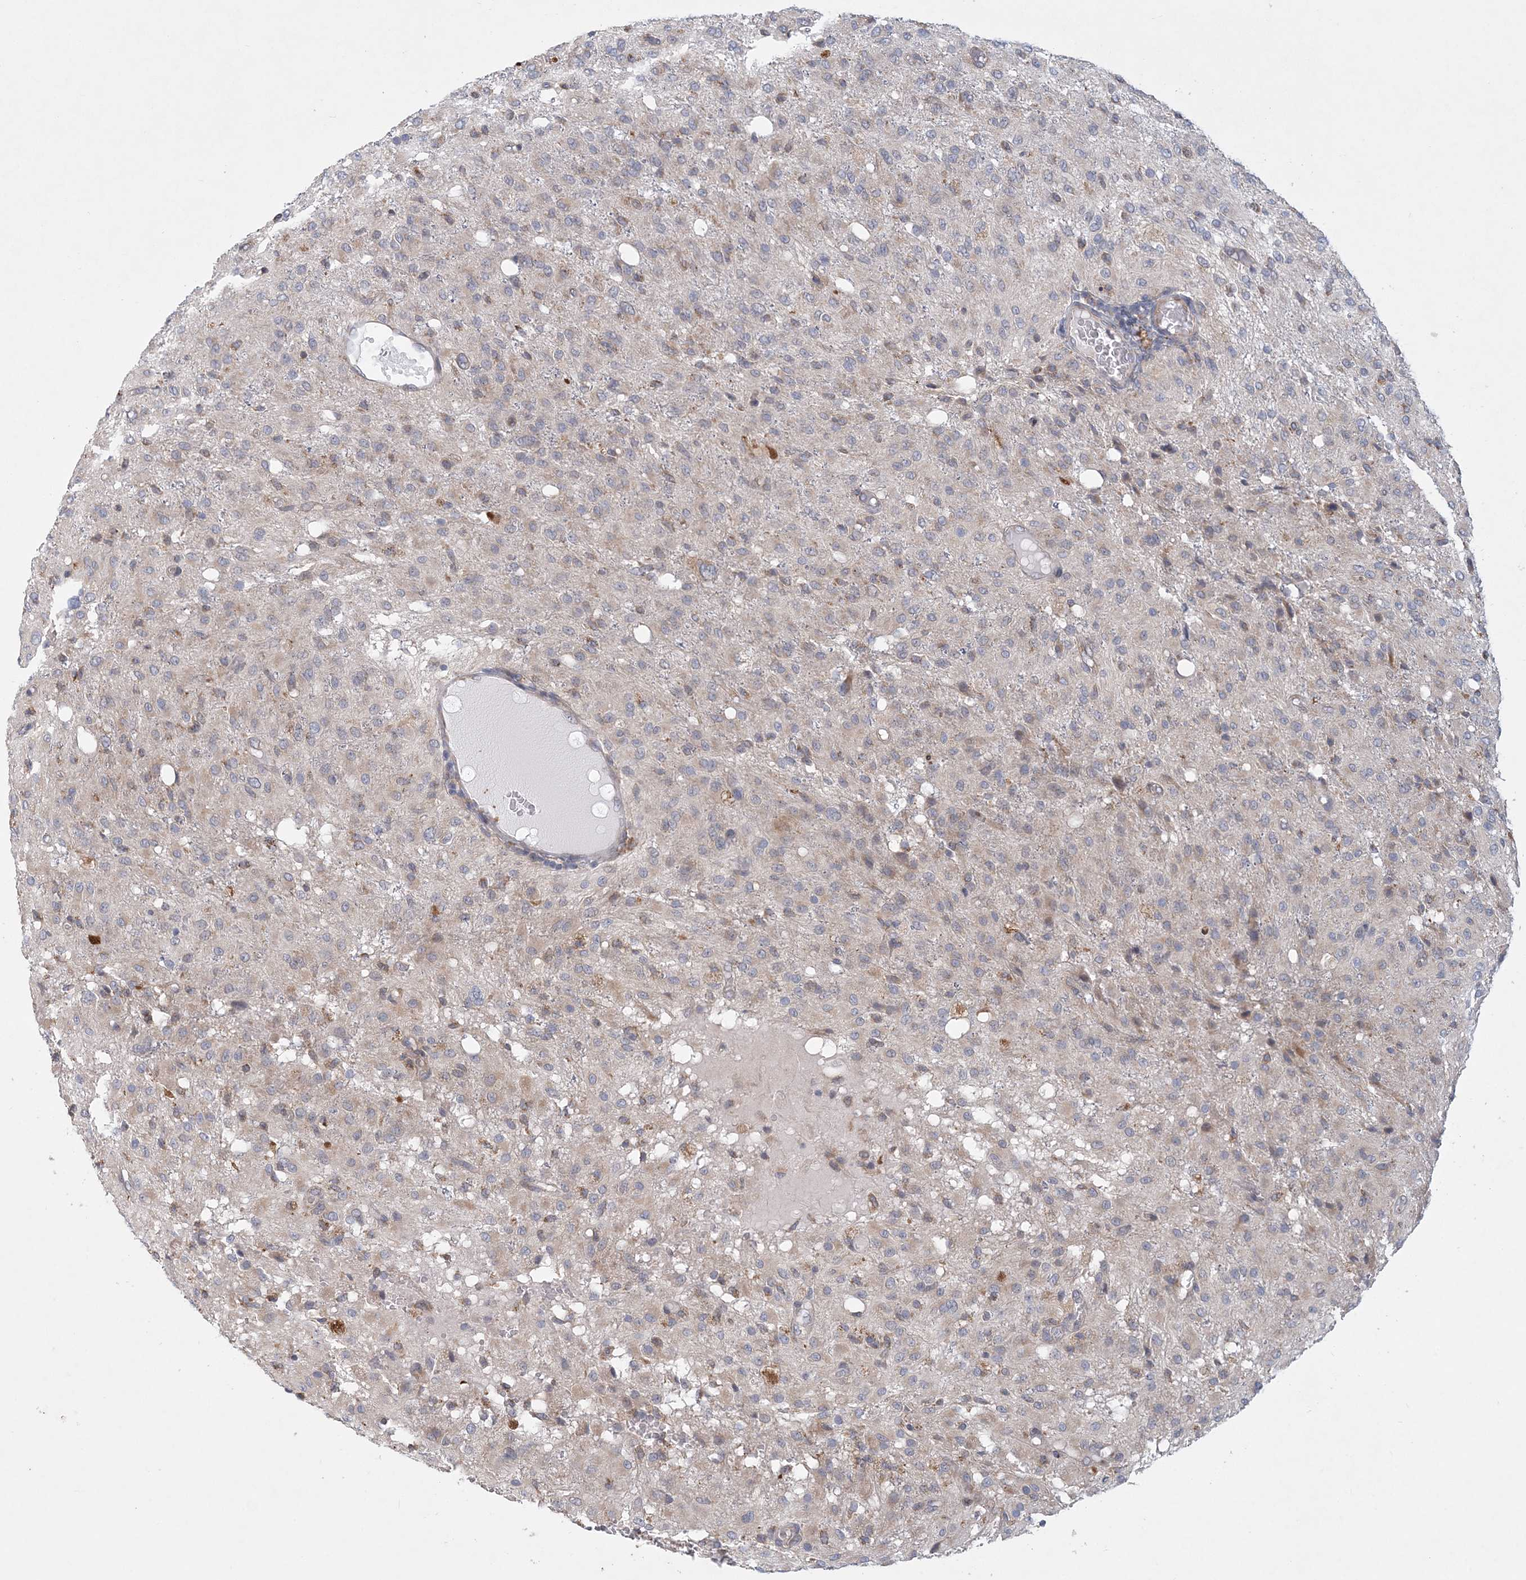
{"staining": {"intensity": "weak", "quantity": "<25%", "location": "cytoplasmic/membranous"}, "tissue": "glioma", "cell_type": "Tumor cells", "image_type": "cancer", "snomed": [{"axis": "morphology", "description": "Glioma, malignant, High grade"}, {"axis": "topography", "description": "Brain"}], "caption": "Immunohistochemical staining of human glioma demonstrates no significant staining in tumor cells.", "gene": "PCYOX1L", "patient": {"sex": "female", "age": 59}}